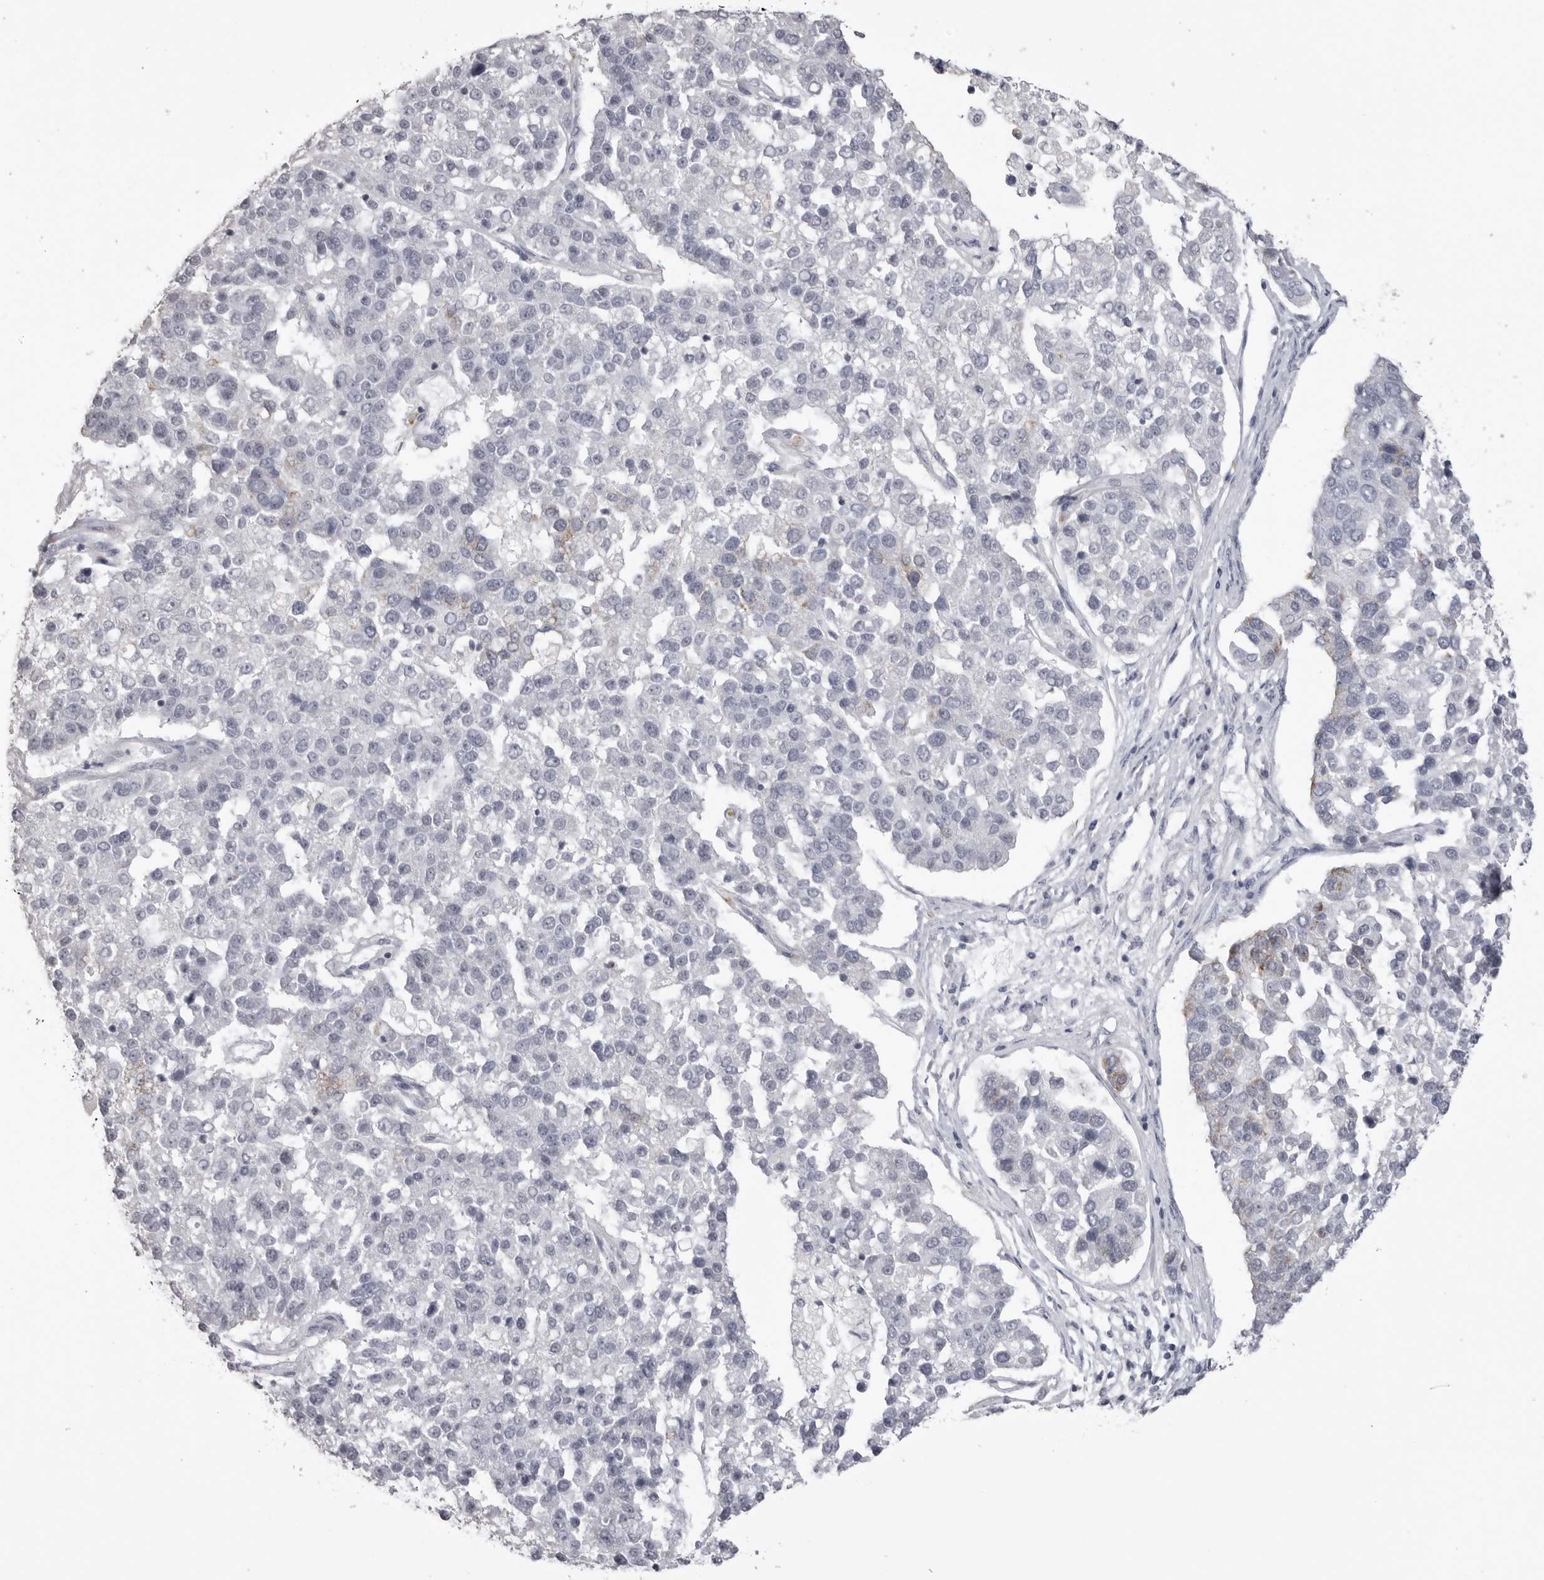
{"staining": {"intensity": "negative", "quantity": "none", "location": "none"}, "tissue": "pancreatic cancer", "cell_type": "Tumor cells", "image_type": "cancer", "snomed": [{"axis": "morphology", "description": "Adenocarcinoma, NOS"}, {"axis": "topography", "description": "Pancreas"}], "caption": "Pancreatic adenocarcinoma was stained to show a protein in brown. There is no significant staining in tumor cells.", "gene": "GPN2", "patient": {"sex": "female", "age": 61}}